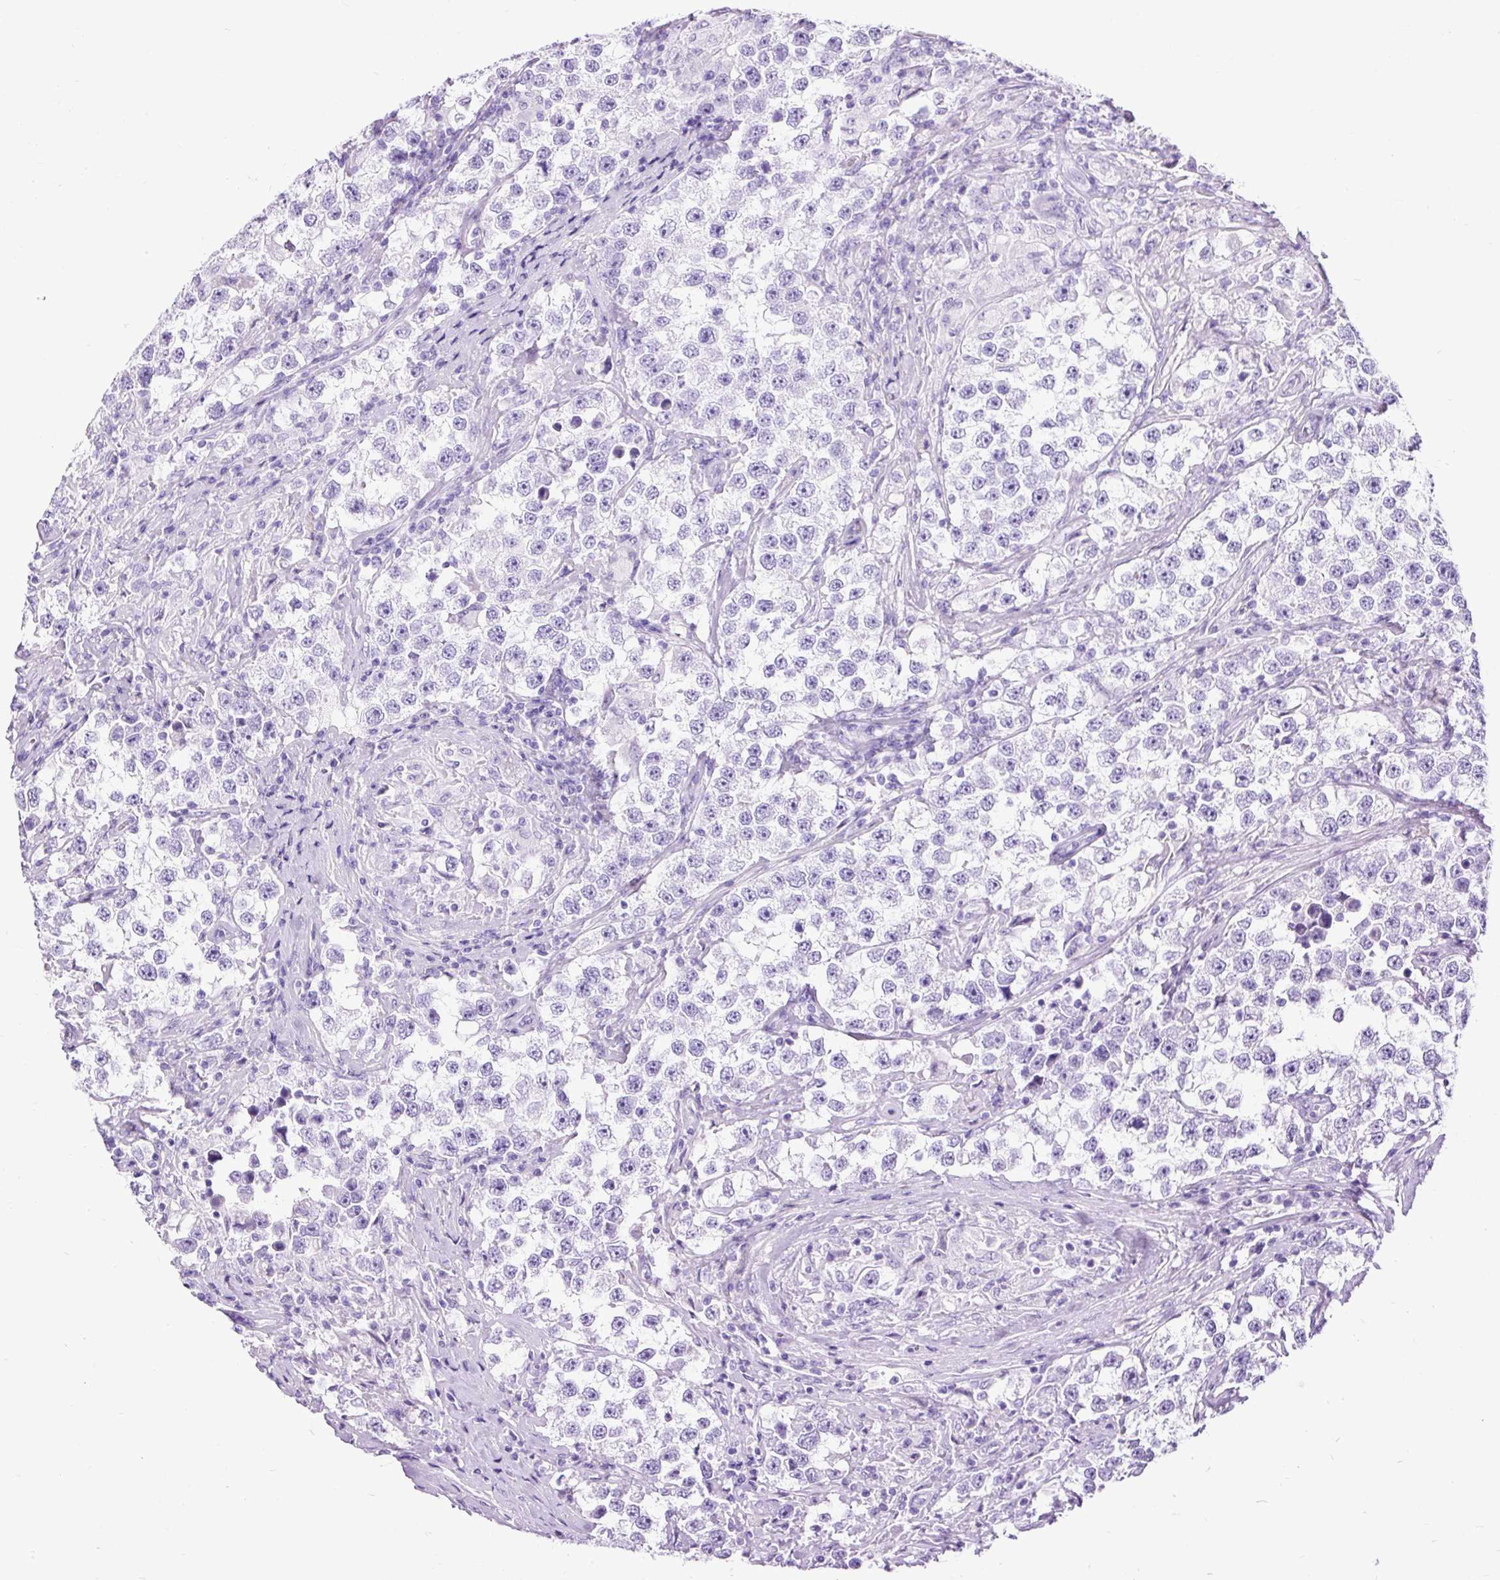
{"staining": {"intensity": "negative", "quantity": "none", "location": "none"}, "tissue": "testis cancer", "cell_type": "Tumor cells", "image_type": "cancer", "snomed": [{"axis": "morphology", "description": "Seminoma, NOS"}, {"axis": "topography", "description": "Testis"}], "caption": "A high-resolution photomicrograph shows IHC staining of testis seminoma, which reveals no significant positivity in tumor cells.", "gene": "PDIA2", "patient": {"sex": "male", "age": 46}}